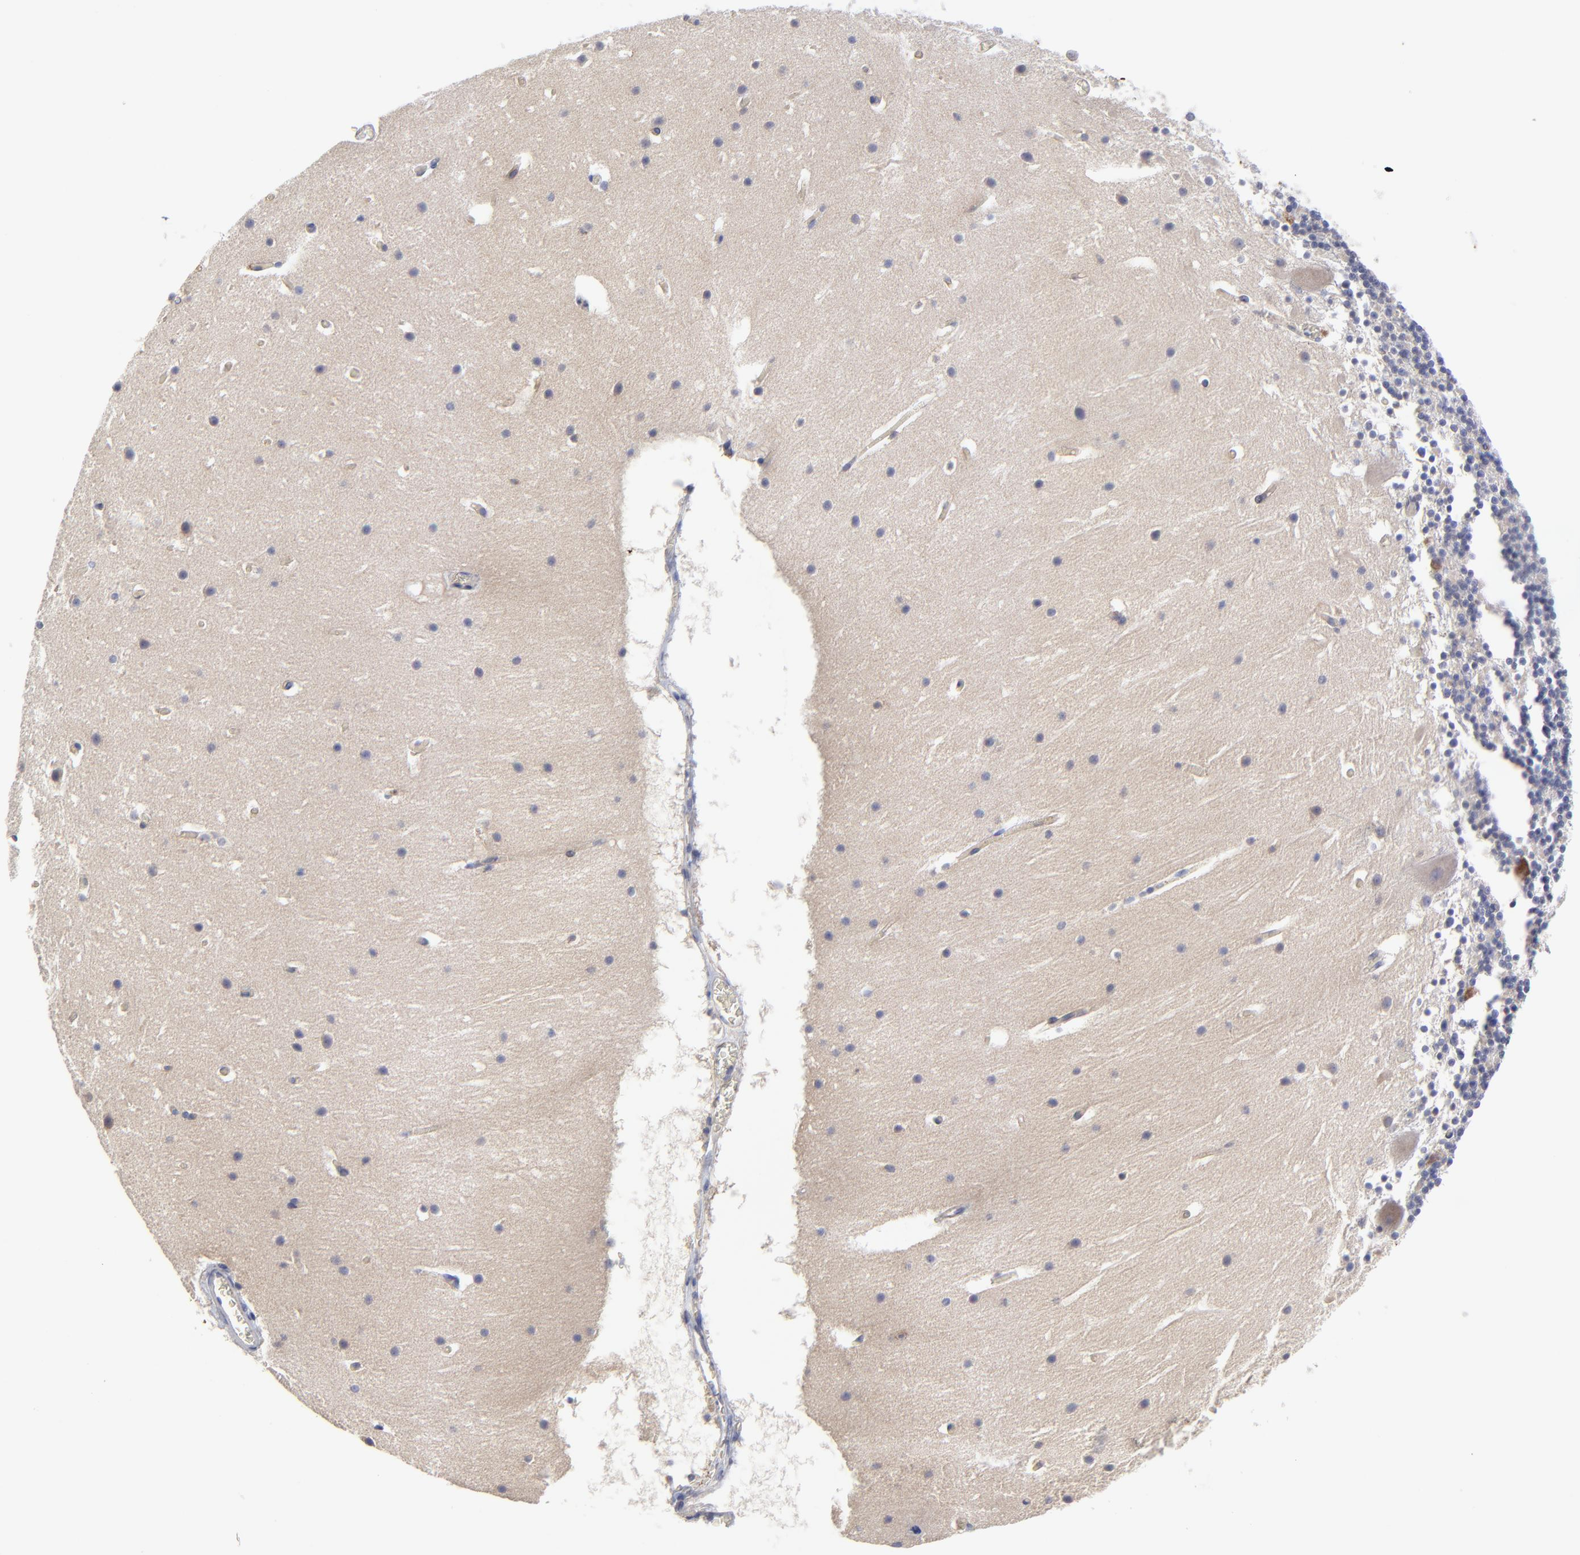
{"staining": {"intensity": "moderate", "quantity": "<25%", "location": "cytoplasmic/membranous"}, "tissue": "cerebellum", "cell_type": "Cells in granular layer", "image_type": "normal", "snomed": [{"axis": "morphology", "description": "Normal tissue, NOS"}, {"axis": "topography", "description": "Cerebellum"}], "caption": "Protein staining by IHC reveals moderate cytoplasmic/membranous positivity in about <25% of cells in granular layer in unremarkable cerebellum.", "gene": "SULF2", "patient": {"sex": "male", "age": 45}}